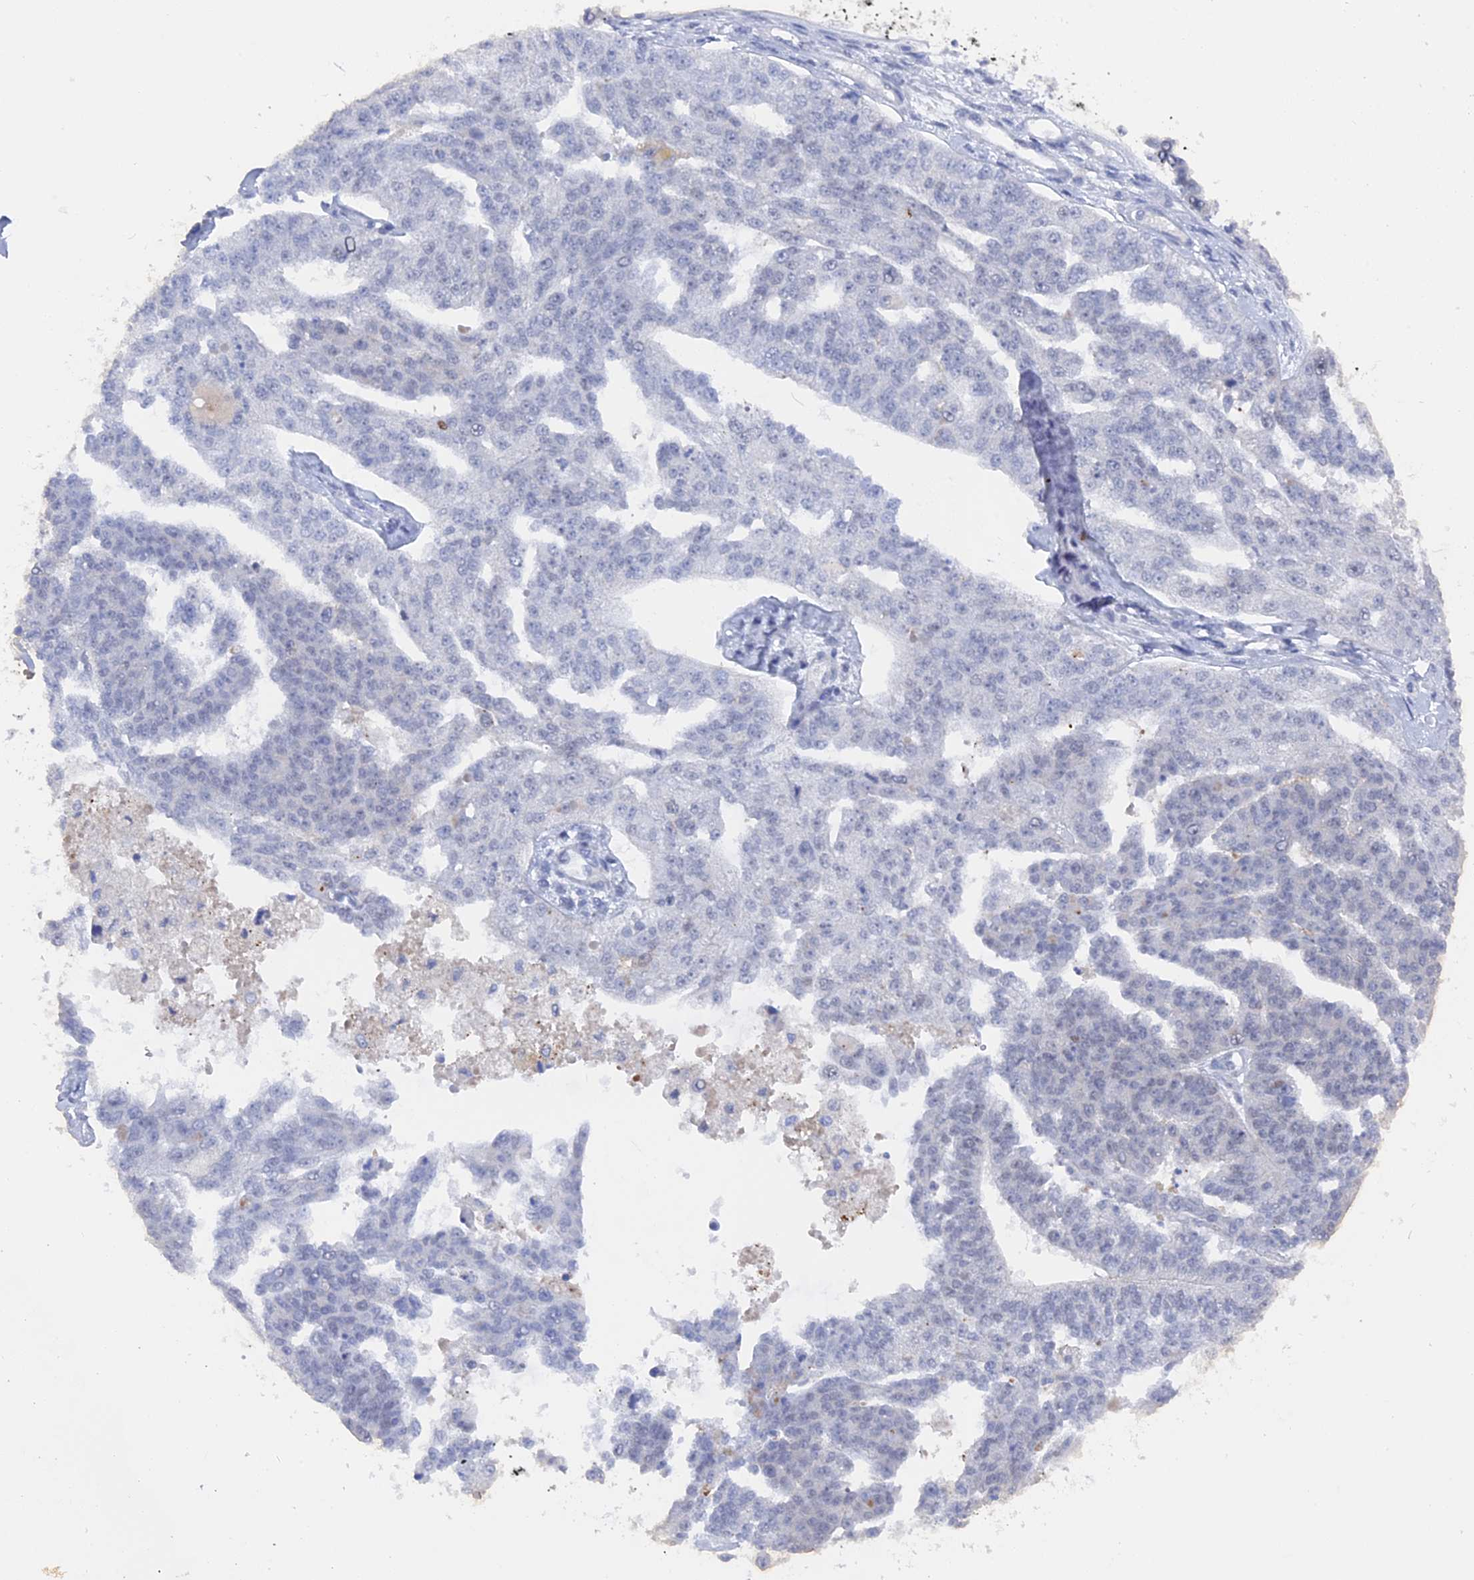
{"staining": {"intensity": "negative", "quantity": "none", "location": "none"}, "tissue": "ovarian cancer", "cell_type": "Tumor cells", "image_type": "cancer", "snomed": [{"axis": "morphology", "description": "Cystadenocarcinoma, serous, NOS"}, {"axis": "topography", "description": "Ovary"}], "caption": "Image shows no significant protein expression in tumor cells of ovarian cancer (serous cystadenocarcinoma).", "gene": "BRD2", "patient": {"sex": "female", "age": 58}}